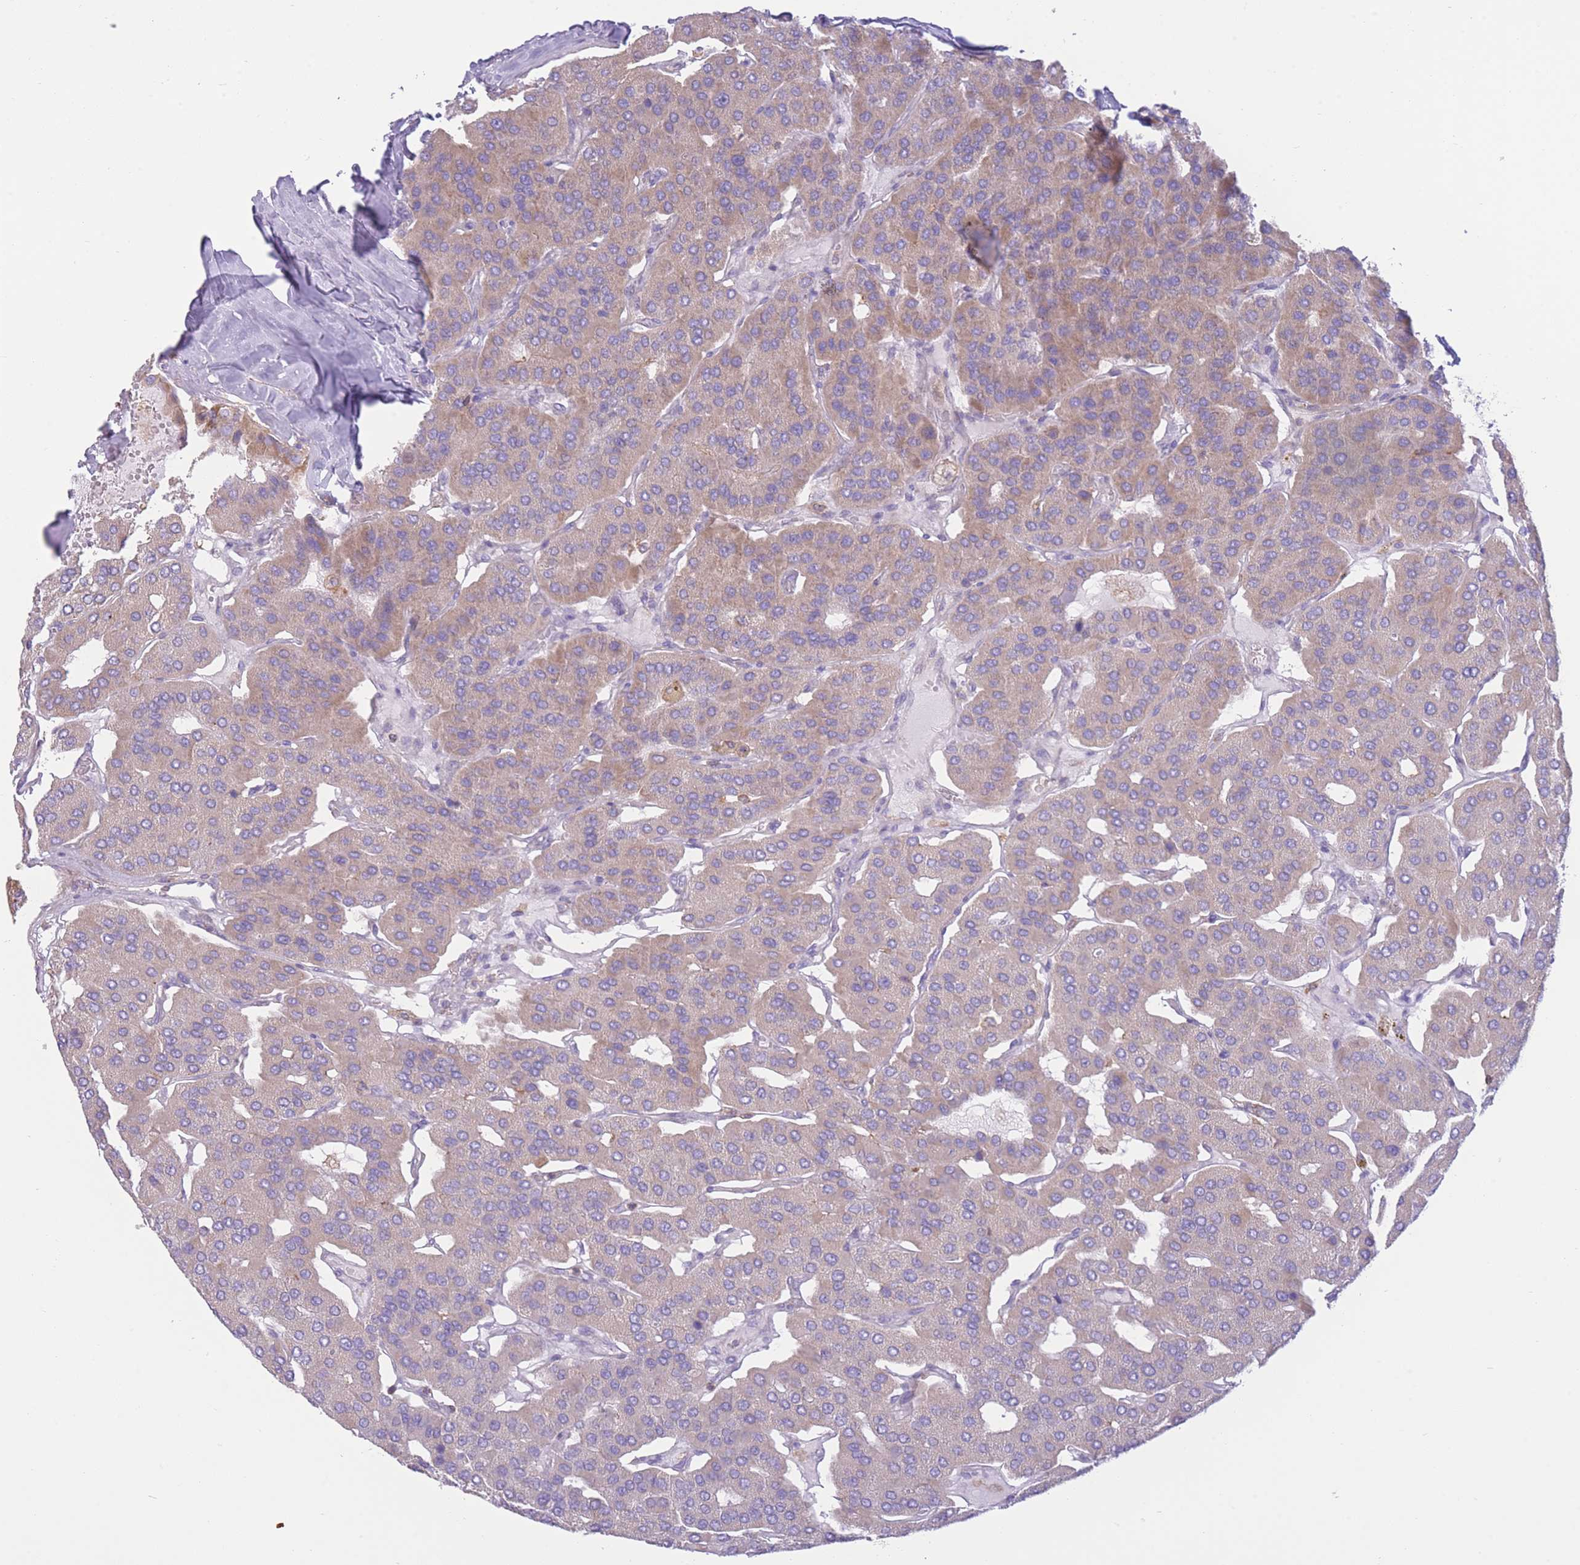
{"staining": {"intensity": "weak", "quantity": "25%-75%", "location": "cytoplasmic/membranous"}, "tissue": "parathyroid gland", "cell_type": "Glandular cells", "image_type": "normal", "snomed": [{"axis": "morphology", "description": "Normal tissue, NOS"}, {"axis": "morphology", "description": "Adenoma, NOS"}, {"axis": "topography", "description": "Parathyroid gland"}], "caption": "Weak cytoplasmic/membranous positivity is identified in approximately 25%-75% of glandular cells in benign parathyroid gland. (DAB IHC with brightfield microscopy, high magnification).", "gene": "PDHA1", "patient": {"sex": "female", "age": 86}}